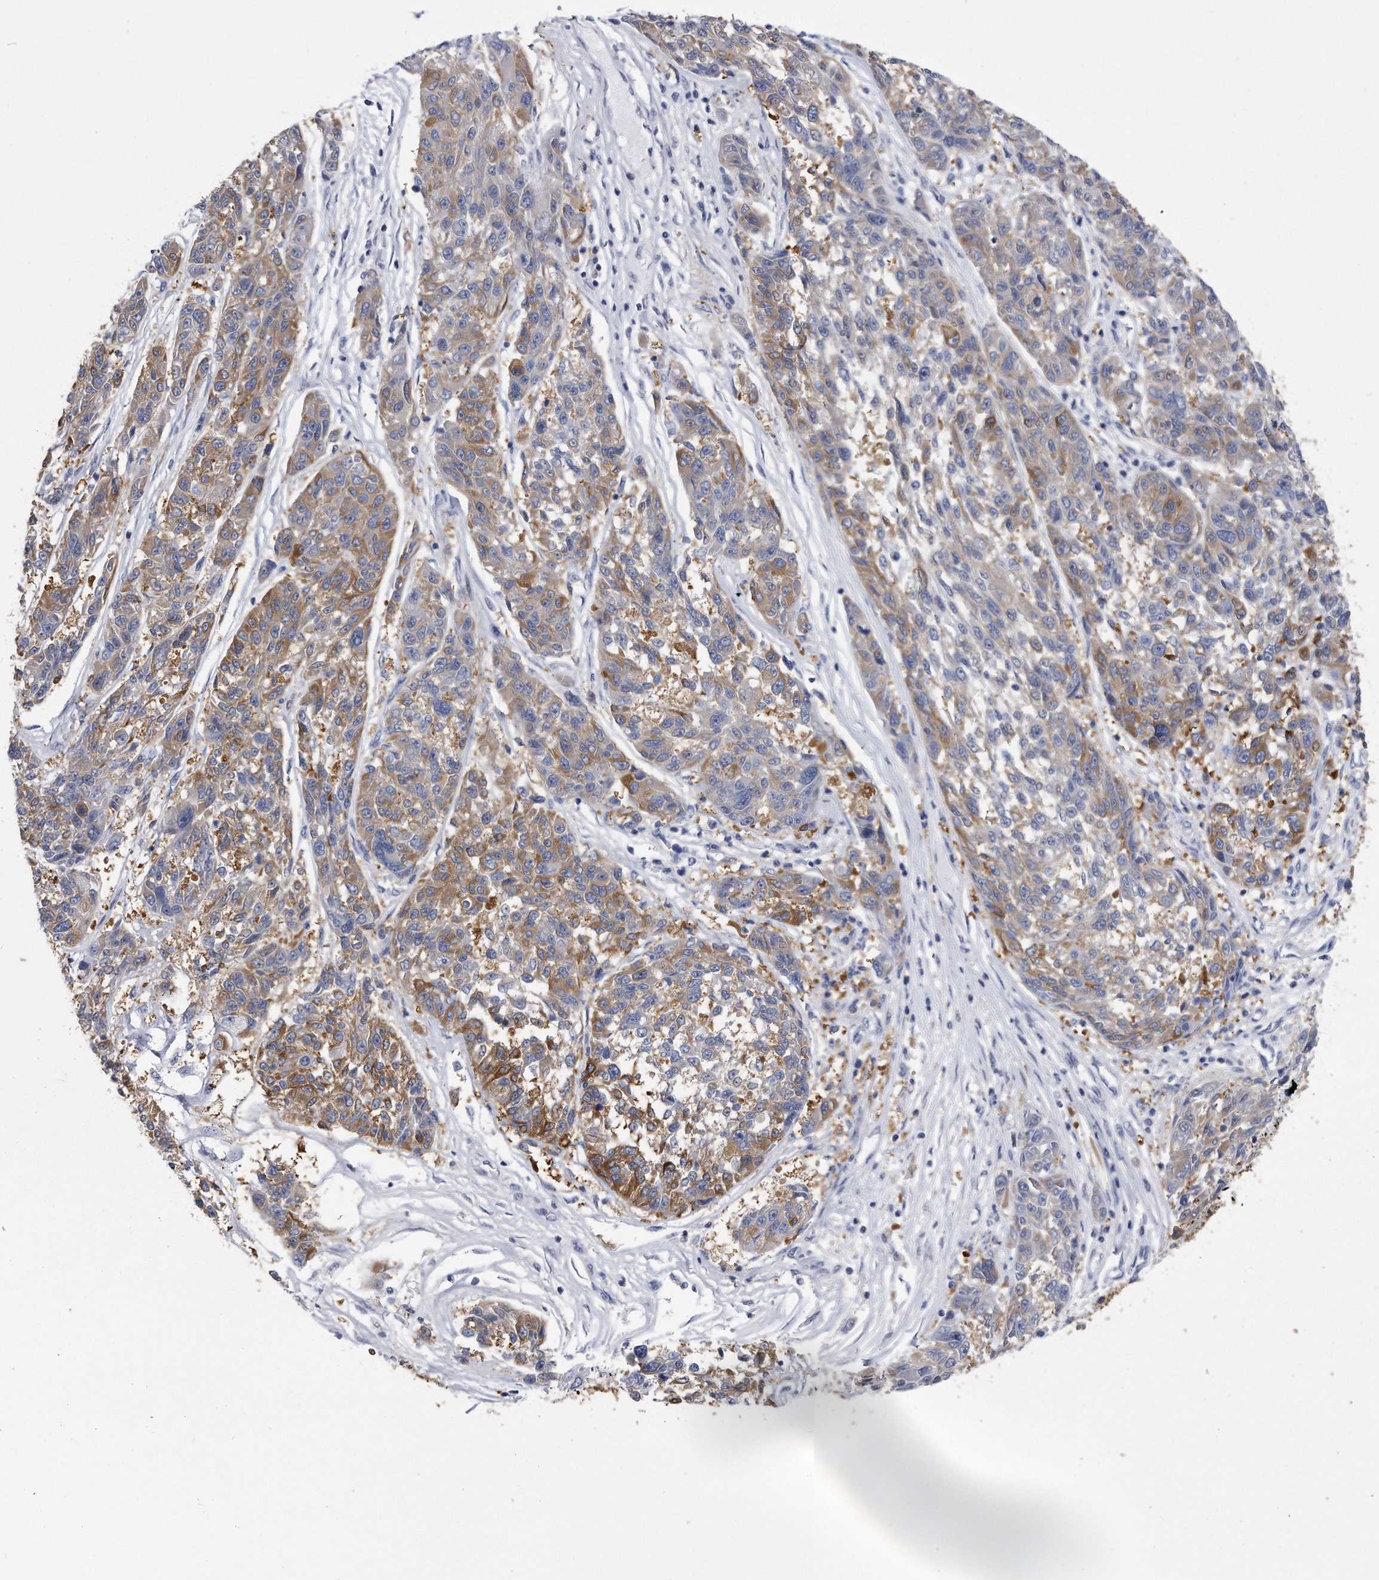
{"staining": {"intensity": "moderate", "quantity": "25%-75%", "location": "cytoplasmic/membranous"}, "tissue": "melanoma", "cell_type": "Tumor cells", "image_type": "cancer", "snomed": [{"axis": "morphology", "description": "Malignant melanoma, NOS"}, {"axis": "topography", "description": "Skin"}], "caption": "Protein staining by IHC demonstrates moderate cytoplasmic/membranous staining in about 25%-75% of tumor cells in melanoma.", "gene": "PYGB", "patient": {"sex": "male", "age": 53}}